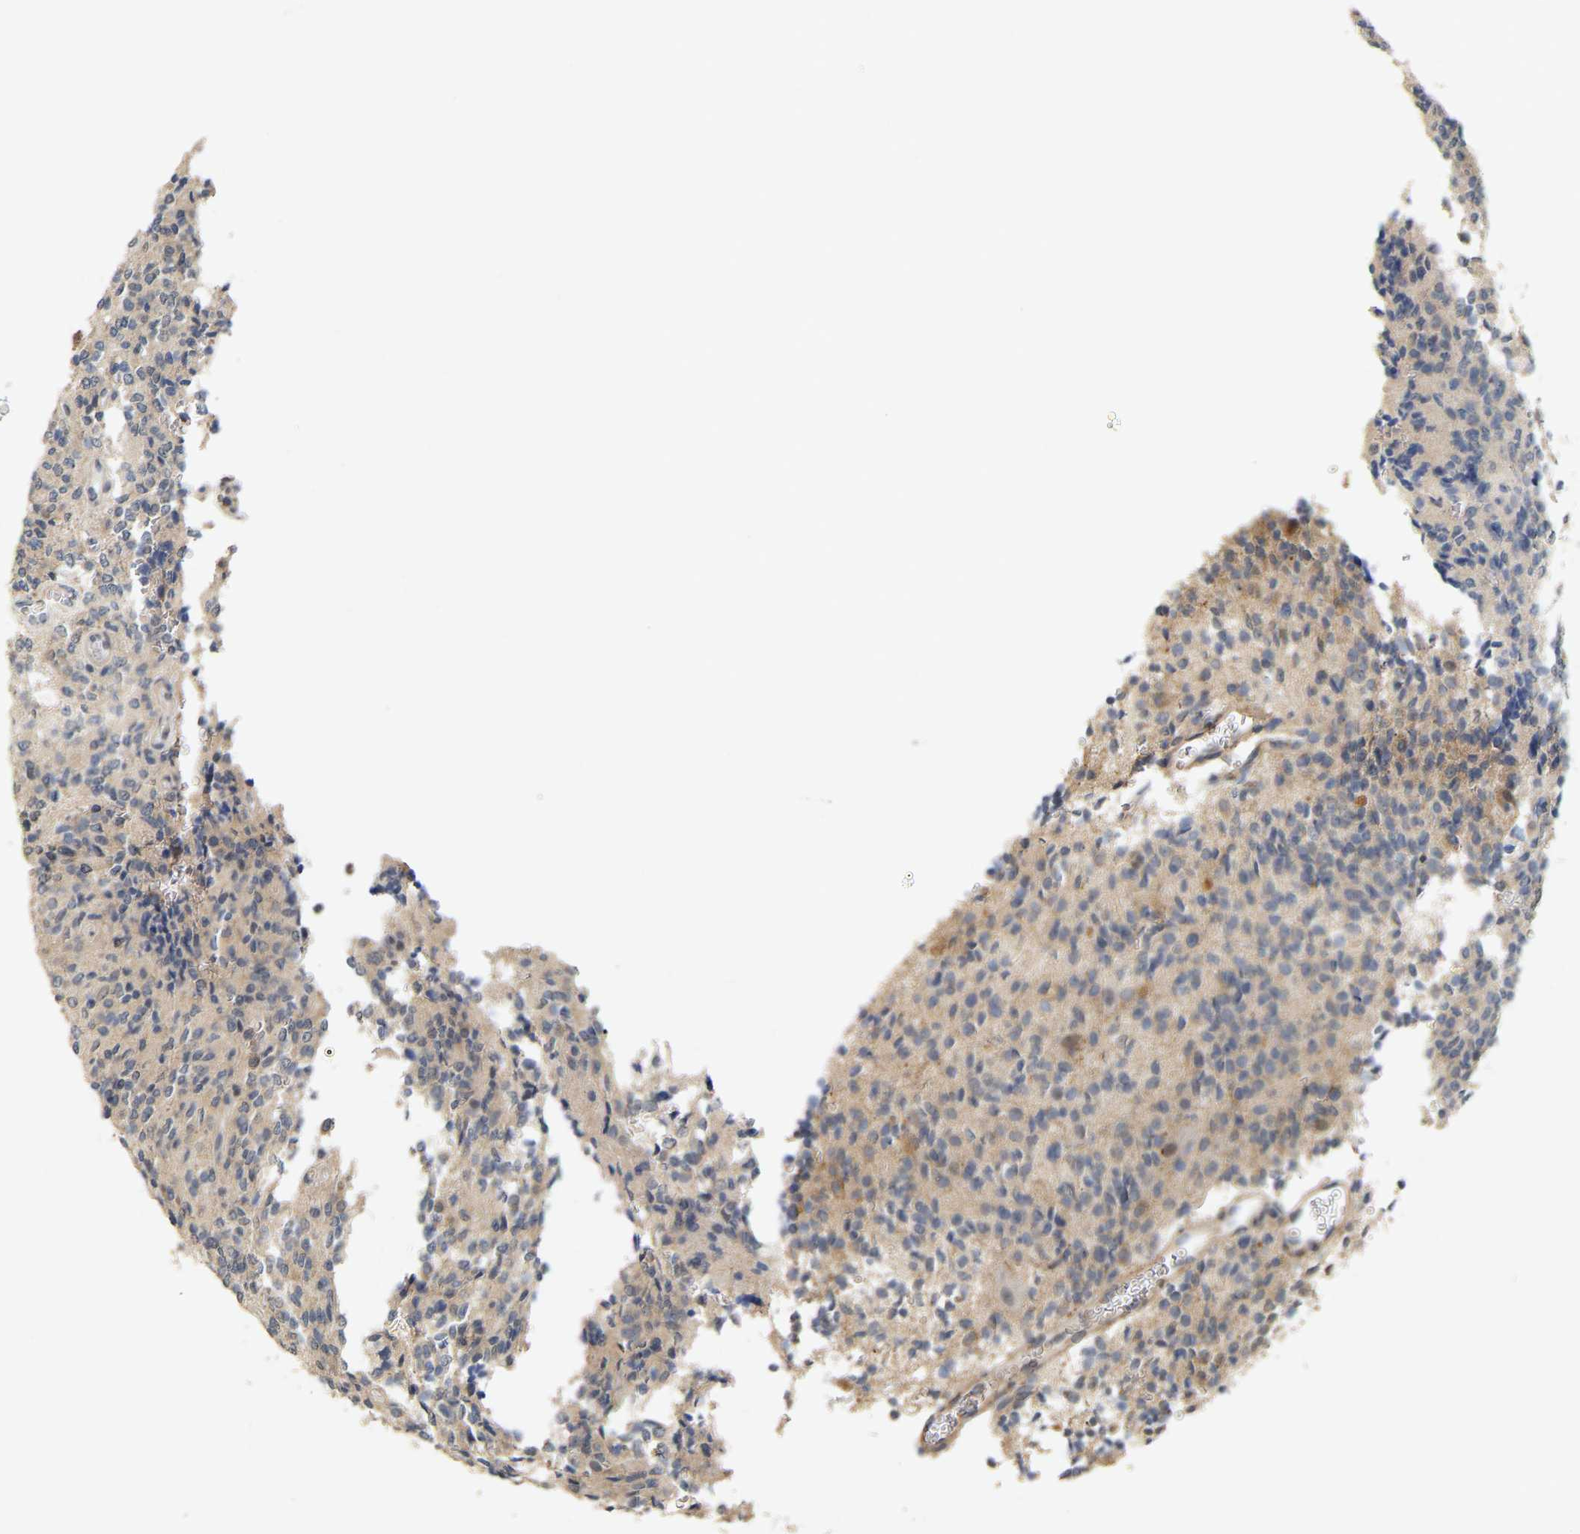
{"staining": {"intensity": "moderate", "quantity": "<25%", "location": "cytoplasmic/membranous"}, "tissue": "glioma", "cell_type": "Tumor cells", "image_type": "cancer", "snomed": [{"axis": "morphology", "description": "Glioma, malignant, High grade"}, {"axis": "topography", "description": "Brain"}], "caption": "Human malignant glioma (high-grade) stained for a protein (brown) demonstrates moderate cytoplasmic/membranous positive expression in approximately <25% of tumor cells.", "gene": "RUVBL1", "patient": {"sex": "male", "age": 34}}